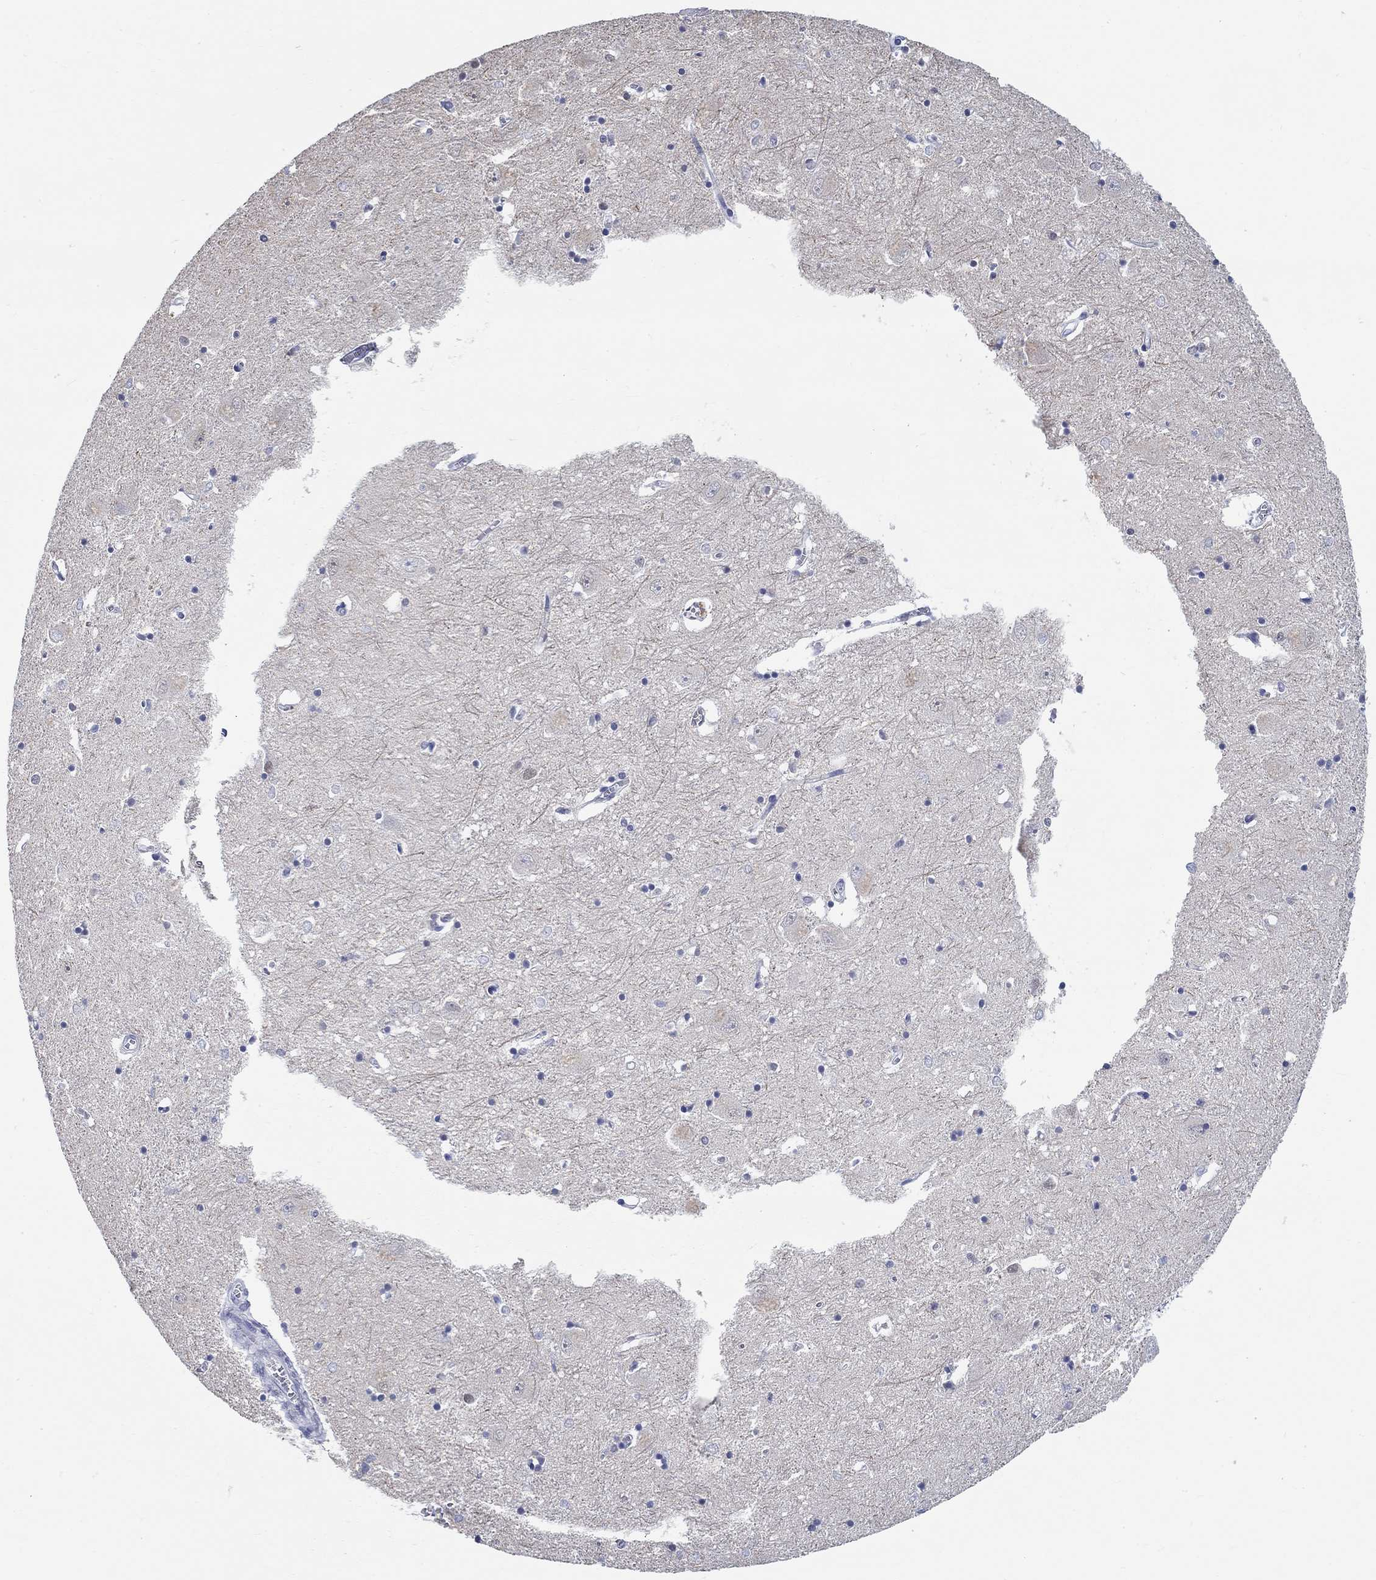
{"staining": {"intensity": "negative", "quantity": "none", "location": "none"}, "tissue": "caudate", "cell_type": "Glial cells", "image_type": "normal", "snomed": [{"axis": "morphology", "description": "Normal tissue, NOS"}, {"axis": "topography", "description": "Lateral ventricle wall"}], "caption": "Glial cells show no significant protein staining in benign caudate.", "gene": "ANKS1B", "patient": {"sex": "male", "age": 54}}